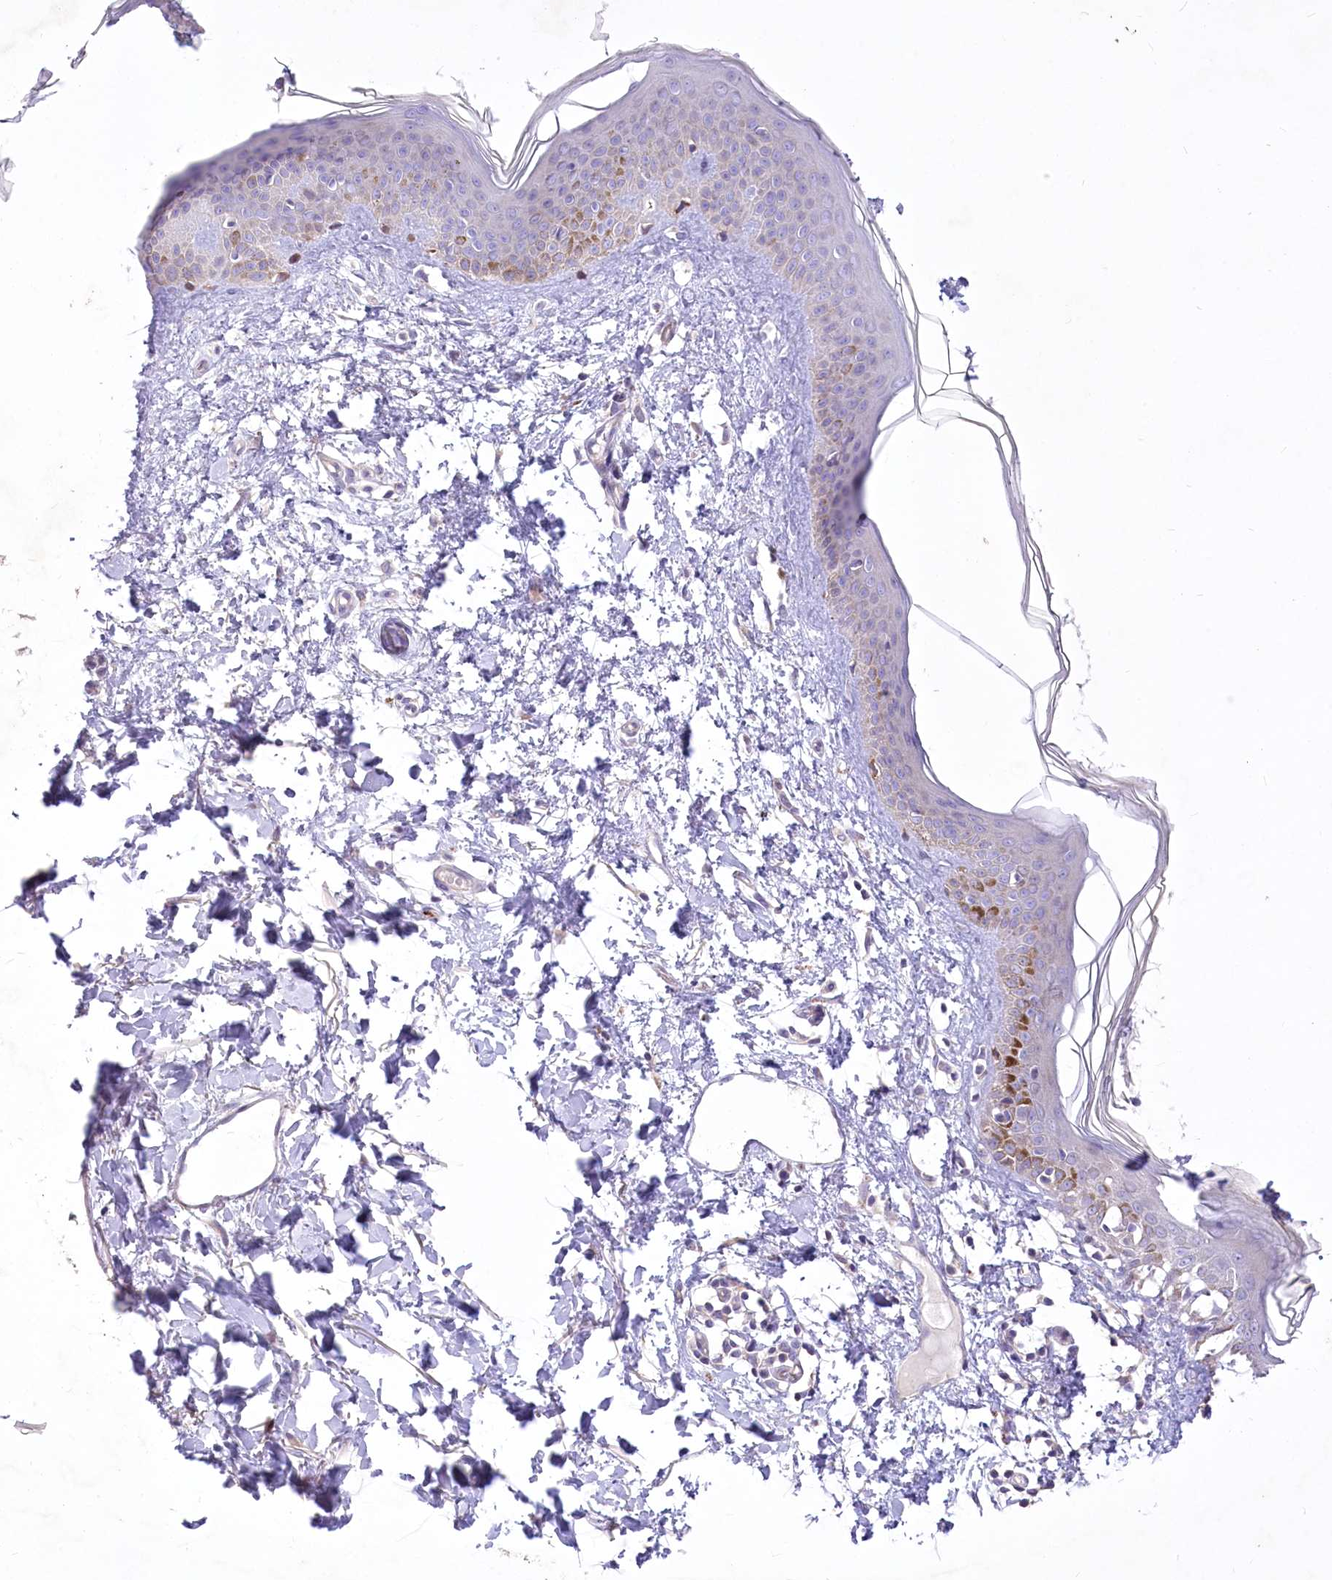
{"staining": {"intensity": "negative", "quantity": "none", "location": "none"}, "tissue": "skin", "cell_type": "Fibroblasts", "image_type": "normal", "snomed": [{"axis": "morphology", "description": "Normal tissue, NOS"}, {"axis": "topography", "description": "Skin"}], "caption": "This is a micrograph of immunohistochemistry staining of unremarkable skin, which shows no positivity in fibroblasts.", "gene": "ANGPTL3", "patient": {"sex": "female", "age": 58}}